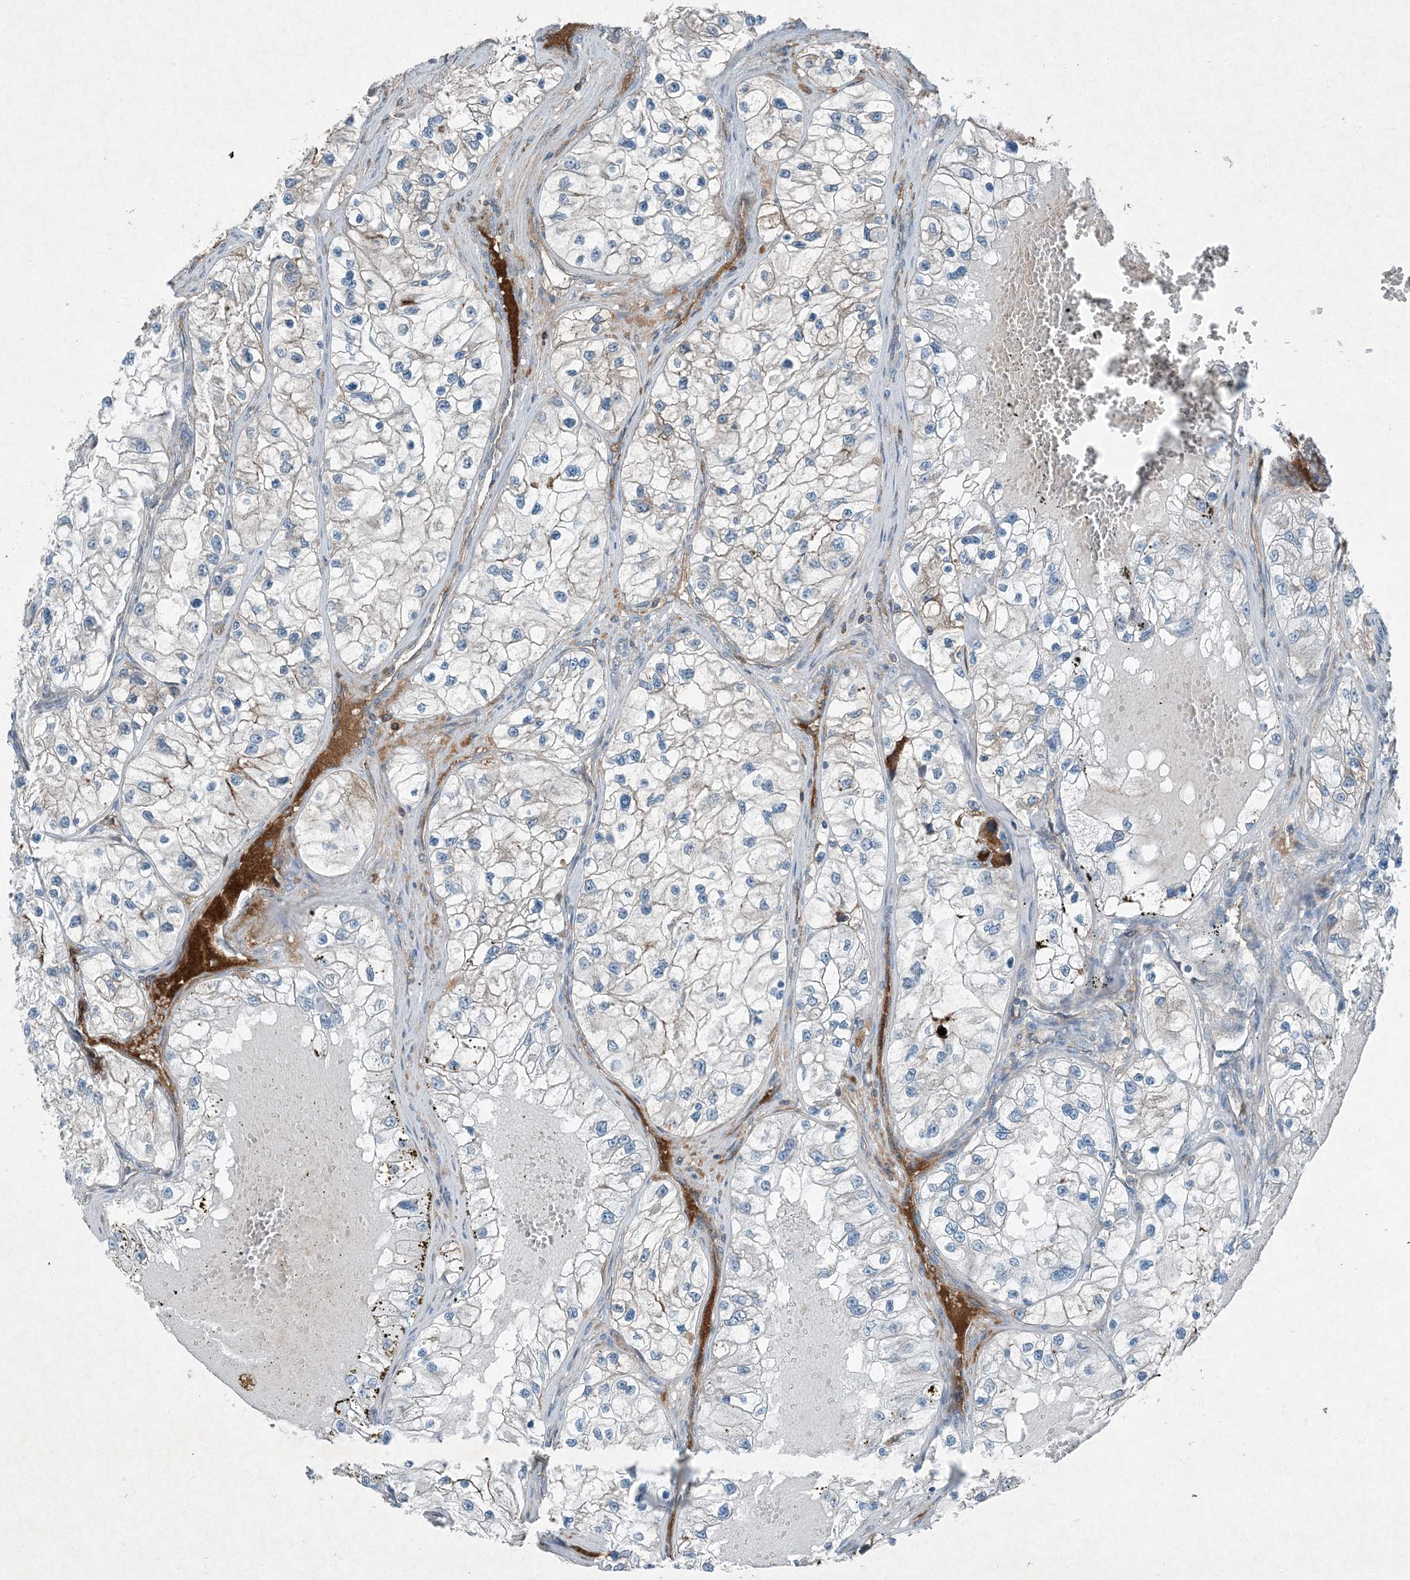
{"staining": {"intensity": "weak", "quantity": "<25%", "location": "cytoplasmic/membranous"}, "tissue": "renal cancer", "cell_type": "Tumor cells", "image_type": "cancer", "snomed": [{"axis": "morphology", "description": "Adenocarcinoma, NOS"}, {"axis": "topography", "description": "Kidney"}], "caption": "DAB (3,3'-diaminobenzidine) immunohistochemical staining of human renal adenocarcinoma displays no significant expression in tumor cells. (IHC, brightfield microscopy, high magnification).", "gene": "APOM", "patient": {"sex": "female", "age": 57}}